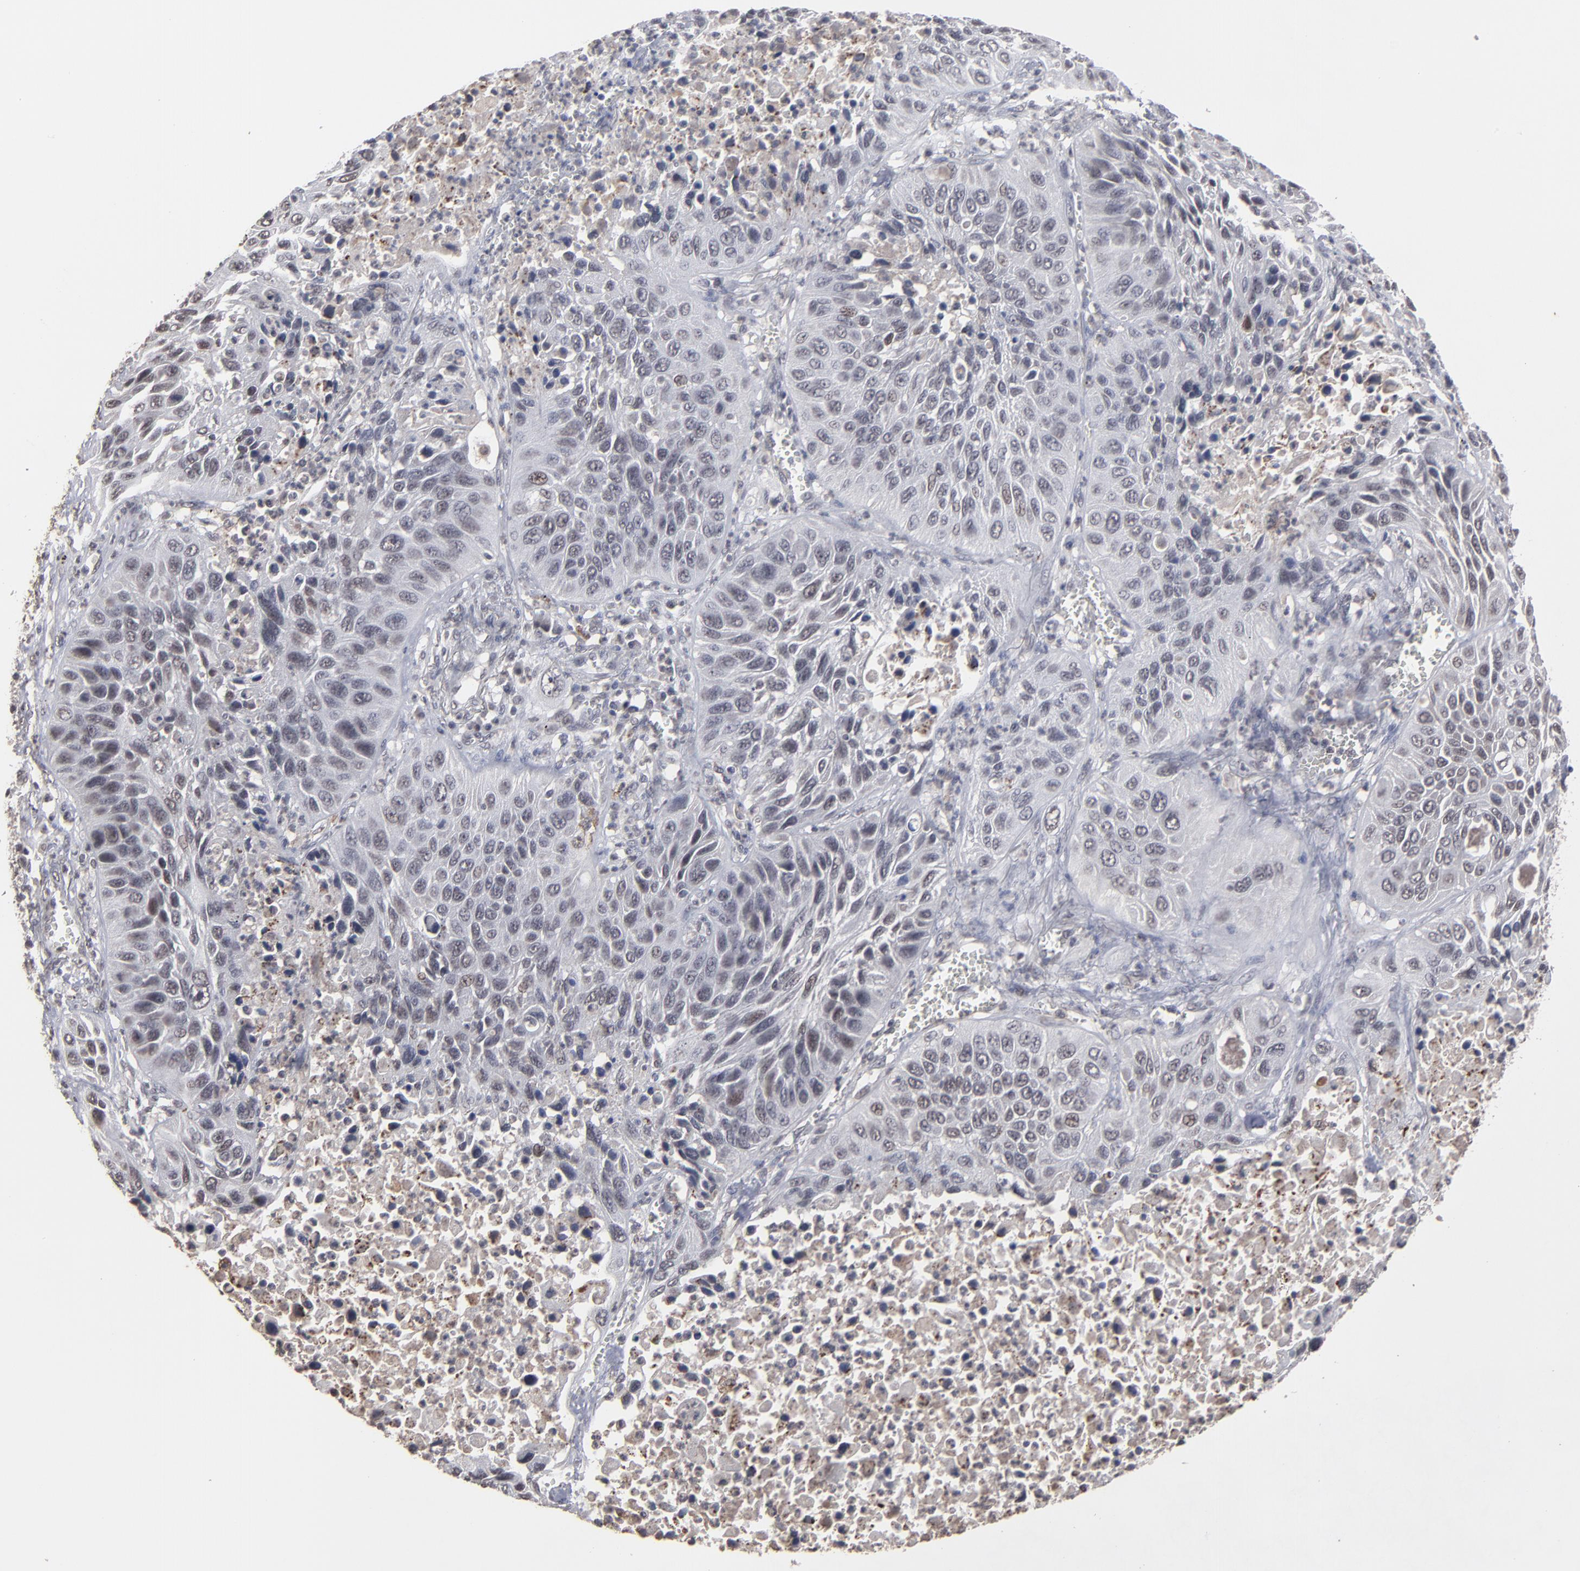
{"staining": {"intensity": "weak", "quantity": "25%-75%", "location": "nuclear"}, "tissue": "lung cancer", "cell_type": "Tumor cells", "image_type": "cancer", "snomed": [{"axis": "morphology", "description": "Squamous cell carcinoma, NOS"}, {"axis": "topography", "description": "Lung"}], "caption": "Immunohistochemical staining of lung cancer (squamous cell carcinoma) displays low levels of weak nuclear protein expression in about 25%-75% of tumor cells. The staining was performed using DAB to visualize the protein expression in brown, while the nuclei were stained in blue with hematoxylin (Magnification: 20x).", "gene": "SLC22A17", "patient": {"sex": "female", "age": 76}}